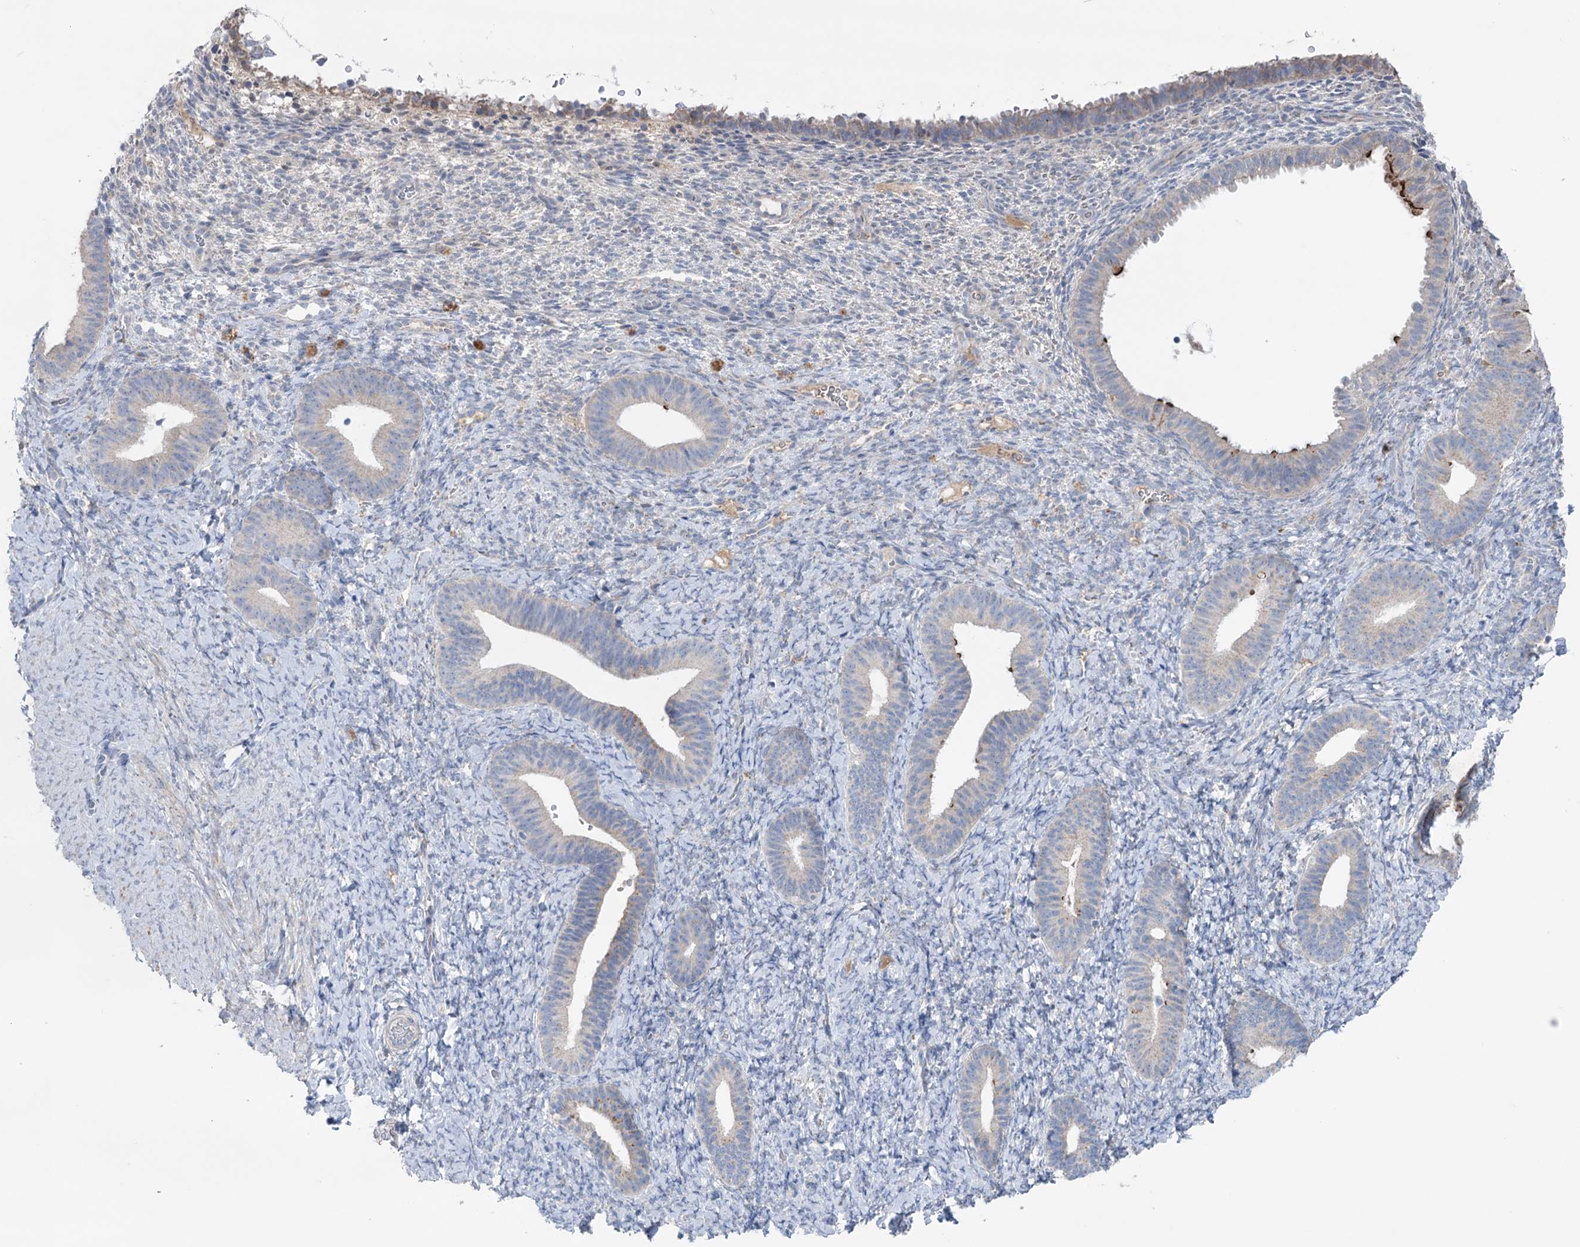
{"staining": {"intensity": "negative", "quantity": "none", "location": "none"}, "tissue": "endometrium", "cell_type": "Cells in endometrial stroma", "image_type": "normal", "snomed": [{"axis": "morphology", "description": "Normal tissue, NOS"}, {"axis": "topography", "description": "Endometrium"}], "caption": "This is an immunohistochemistry (IHC) histopathology image of unremarkable human endometrium. There is no expression in cells in endometrial stroma.", "gene": "MTCH2", "patient": {"sex": "female", "age": 65}}